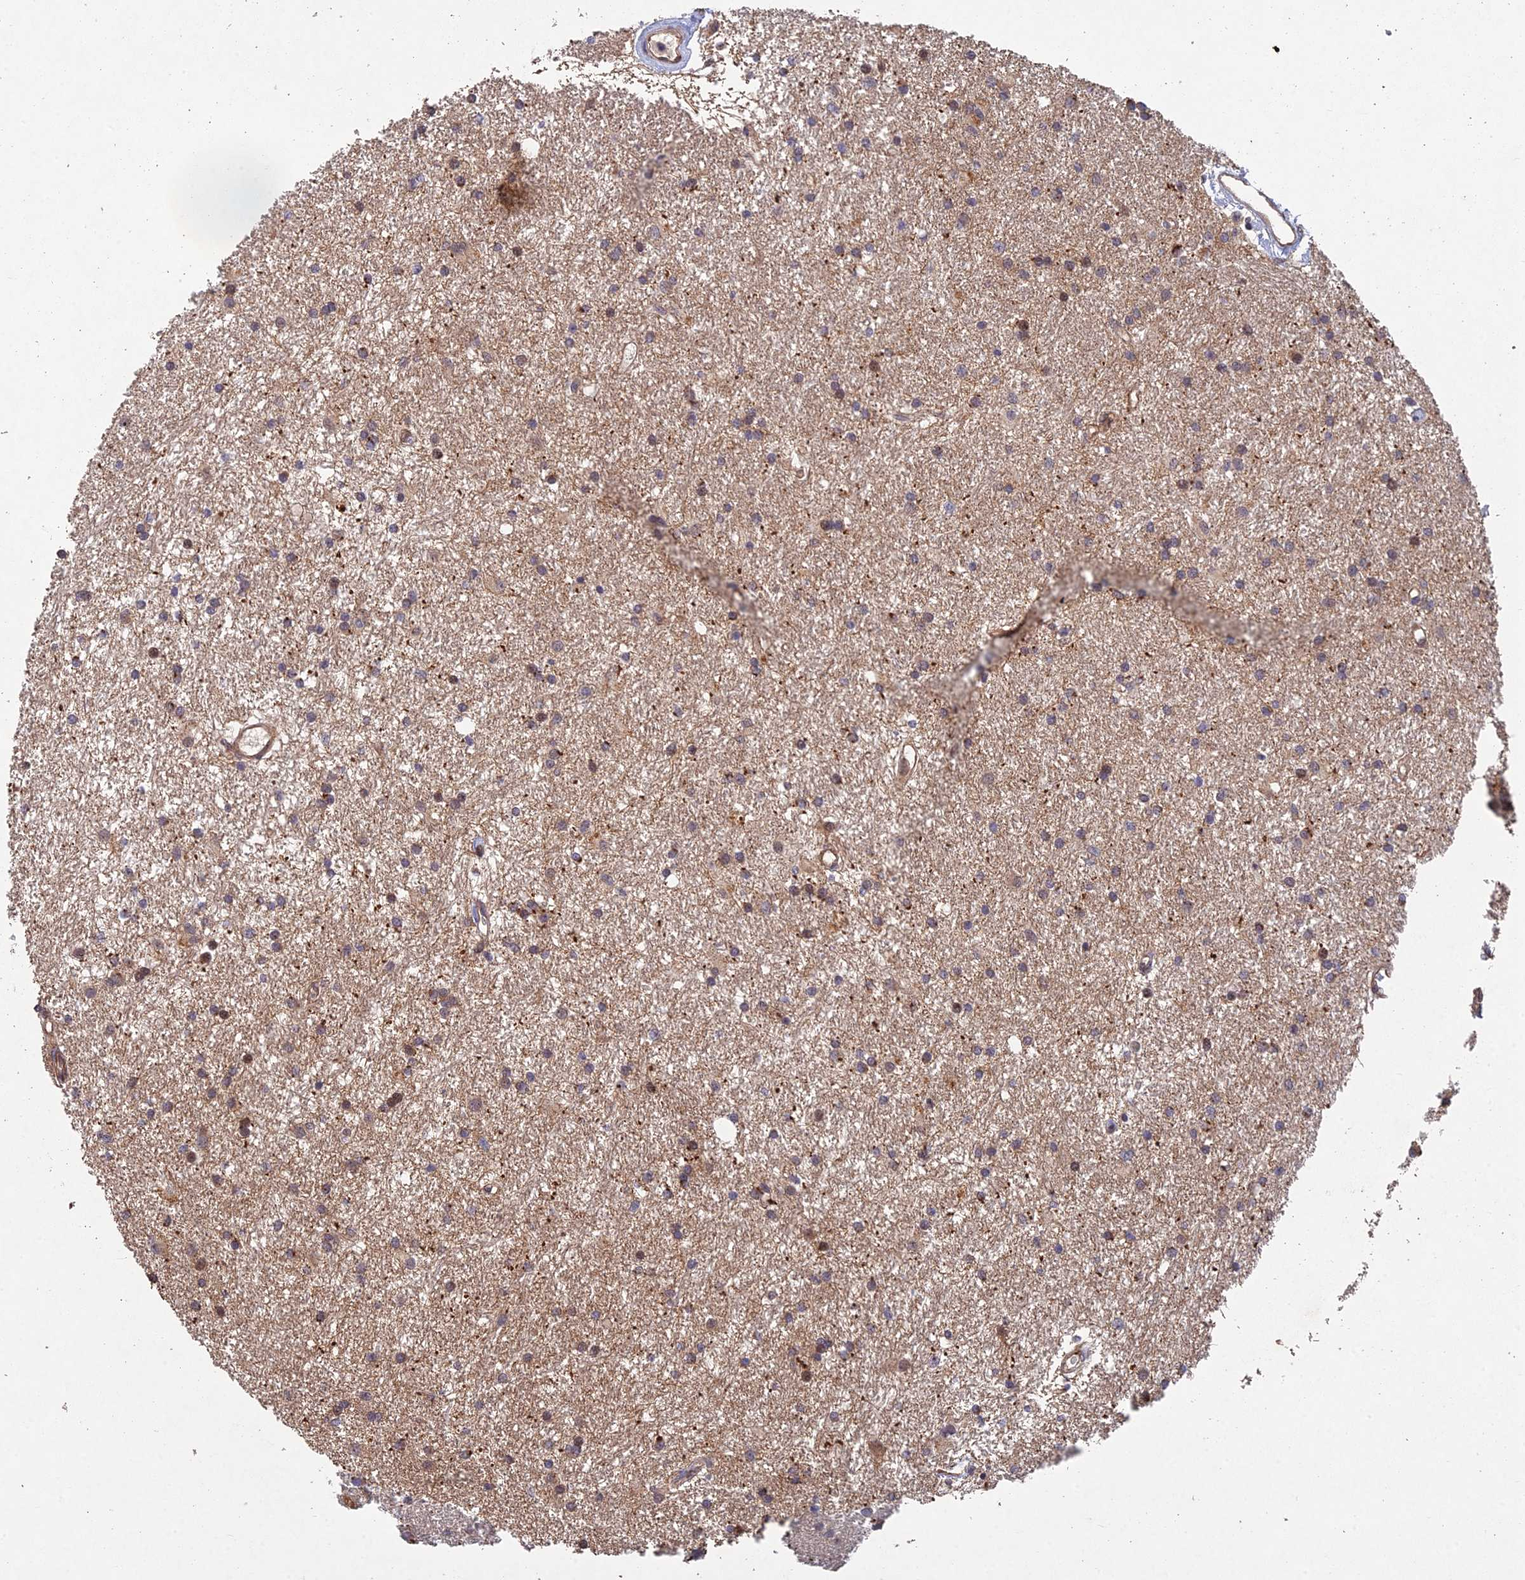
{"staining": {"intensity": "moderate", "quantity": "<25%", "location": "cytoplasmic/membranous"}, "tissue": "glioma", "cell_type": "Tumor cells", "image_type": "cancer", "snomed": [{"axis": "morphology", "description": "Glioma, malignant, High grade"}, {"axis": "topography", "description": "Brain"}], "caption": "Glioma was stained to show a protein in brown. There is low levels of moderate cytoplasmic/membranous positivity in about <25% of tumor cells.", "gene": "NSMCE1", "patient": {"sex": "male", "age": 77}}